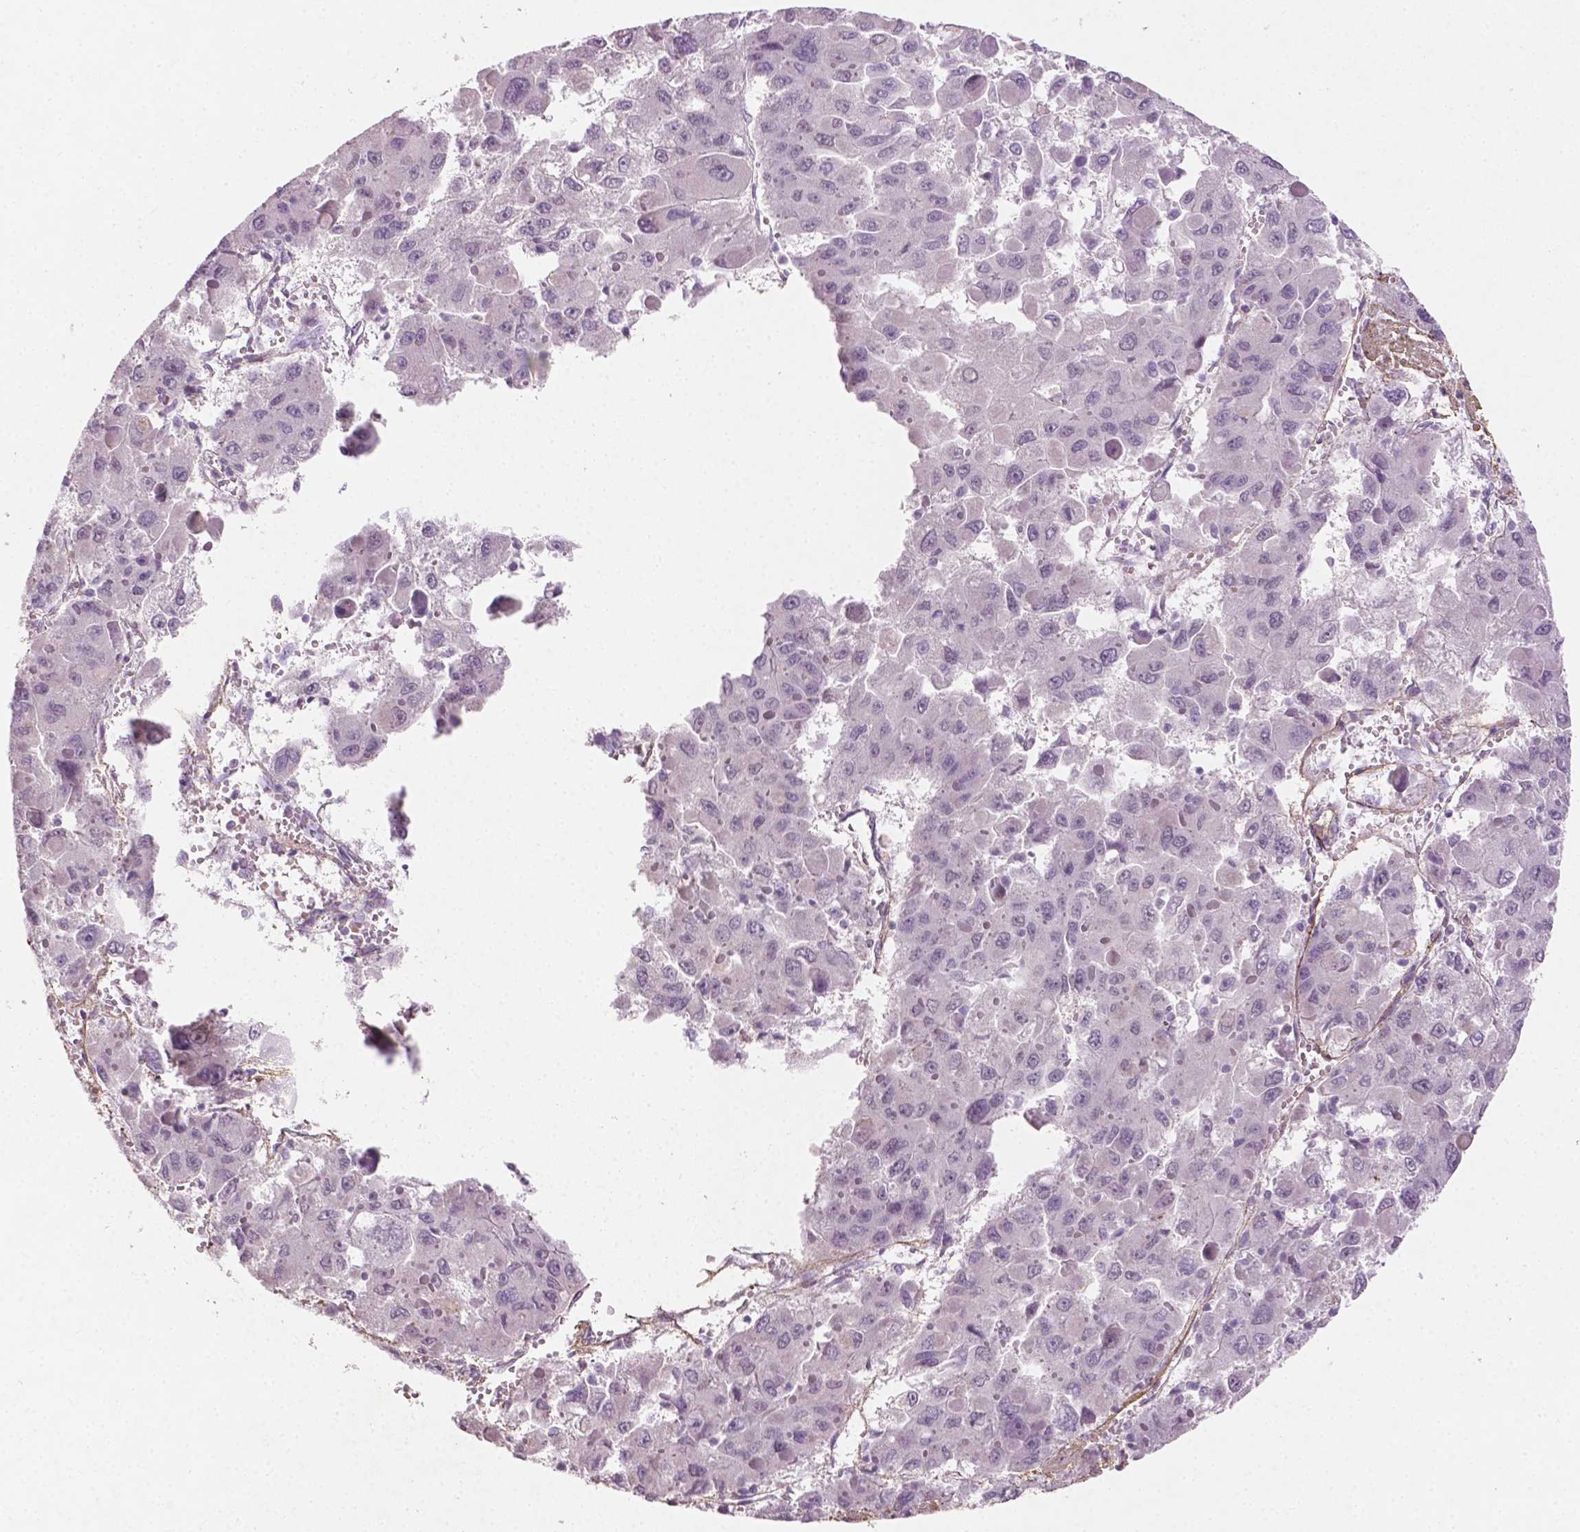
{"staining": {"intensity": "negative", "quantity": "none", "location": "none"}, "tissue": "liver cancer", "cell_type": "Tumor cells", "image_type": "cancer", "snomed": [{"axis": "morphology", "description": "Carcinoma, Hepatocellular, NOS"}, {"axis": "topography", "description": "Liver"}], "caption": "Protein analysis of hepatocellular carcinoma (liver) demonstrates no significant staining in tumor cells.", "gene": "DLG2", "patient": {"sex": "female", "age": 41}}